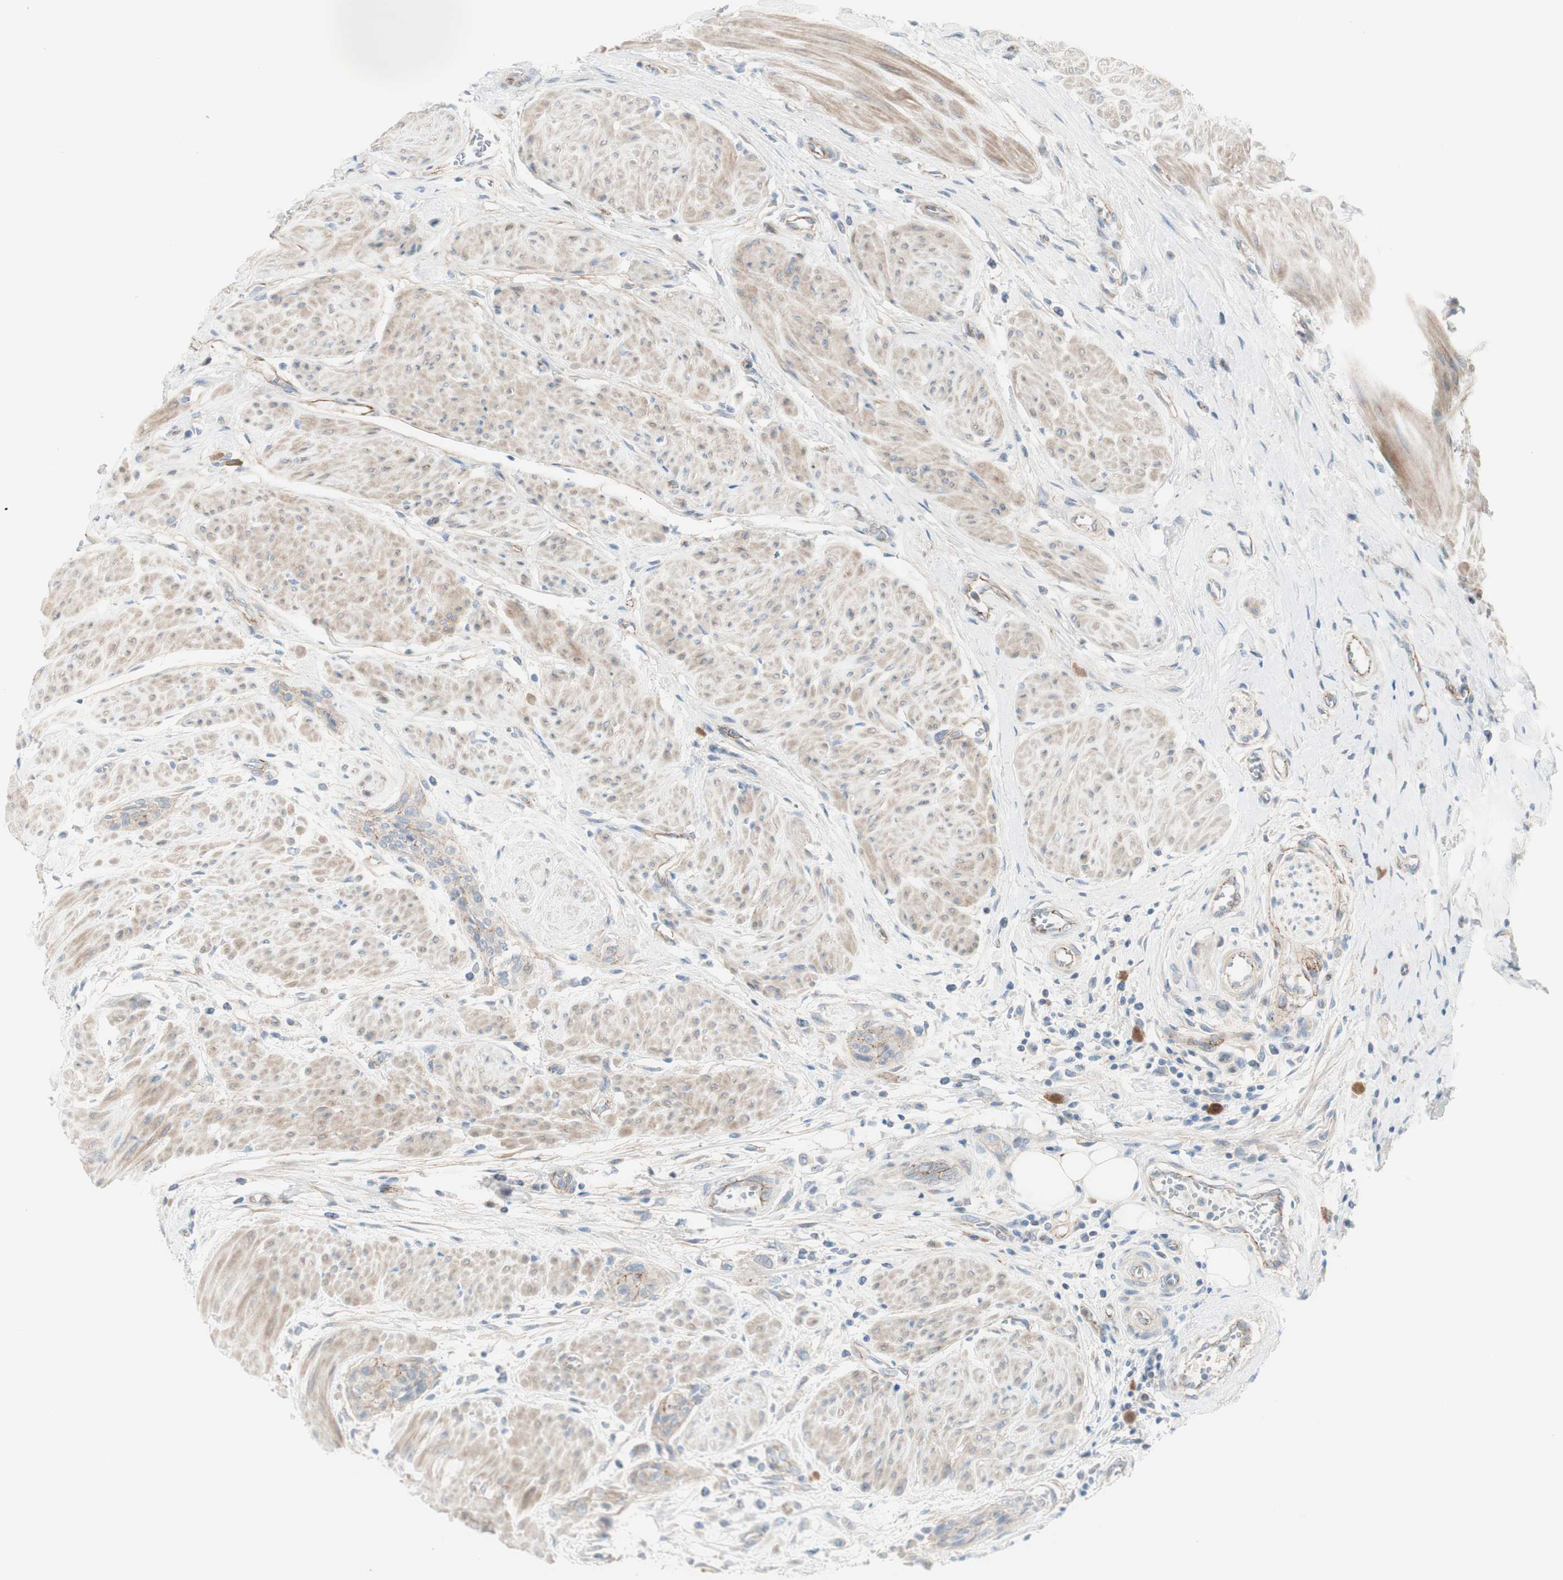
{"staining": {"intensity": "weak", "quantity": "25%-75%", "location": "cytoplasmic/membranous"}, "tissue": "urothelial cancer", "cell_type": "Tumor cells", "image_type": "cancer", "snomed": [{"axis": "morphology", "description": "Urothelial carcinoma, High grade"}, {"axis": "topography", "description": "Urinary bladder"}], "caption": "An immunohistochemistry (IHC) micrograph of neoplastic tissue is shown. Protein staining in brown highlights weak cytoplasmic/membranous positivity in high-grade urothelial carcinoma within tumor cells. (Brightfield microscopy of DAB IHC at high magnification).", "gene": "TJP1", "patient": {"sex": "male", "age": 35}}